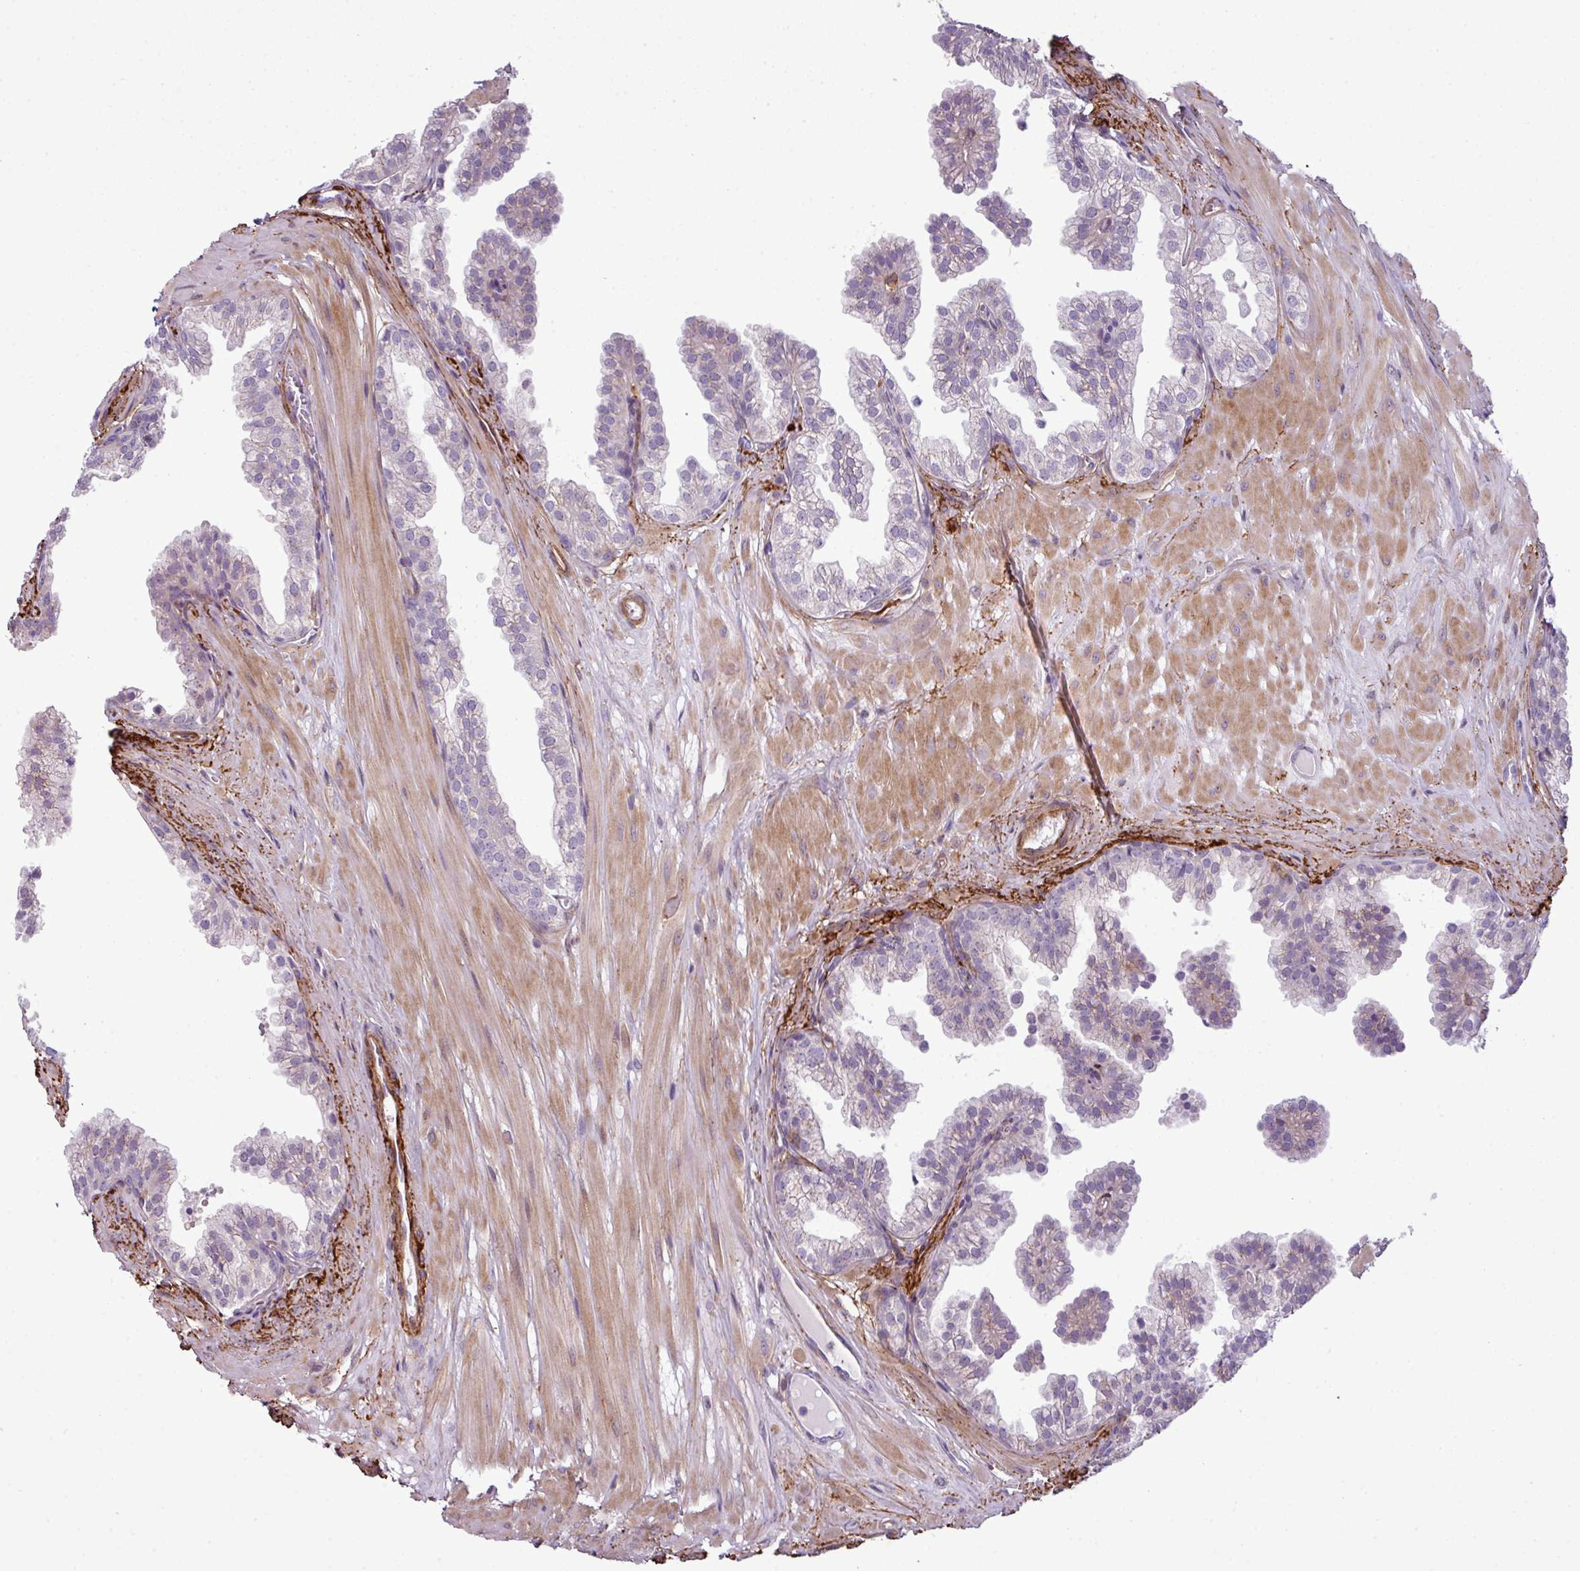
{"staining": {"intensity": "negative", "quantity": "none", "location": "none"}, "tissue": "prostate", "cell_type": "Glandular cells", "image_type": "normal", "snomed": [{"axis": "morphology", "description": "Normal tissue, NOS"}, {"axis": "topography", "description": "Prostate"}, {"axis": "topography", "description": "Peripheral nerve tissue"}], "caption": "DAB immunohistochemical staining of unremarkable prostate demonstrates no significant positivity in glandular cells. The staining was performed using DAB to visualize the protein expression in brown, while the nuclei were stained in blue with hematoxylin (Magnification: 20x).", "gene": "COL8A1", "patient": {"sex": "male", "age": 55}}